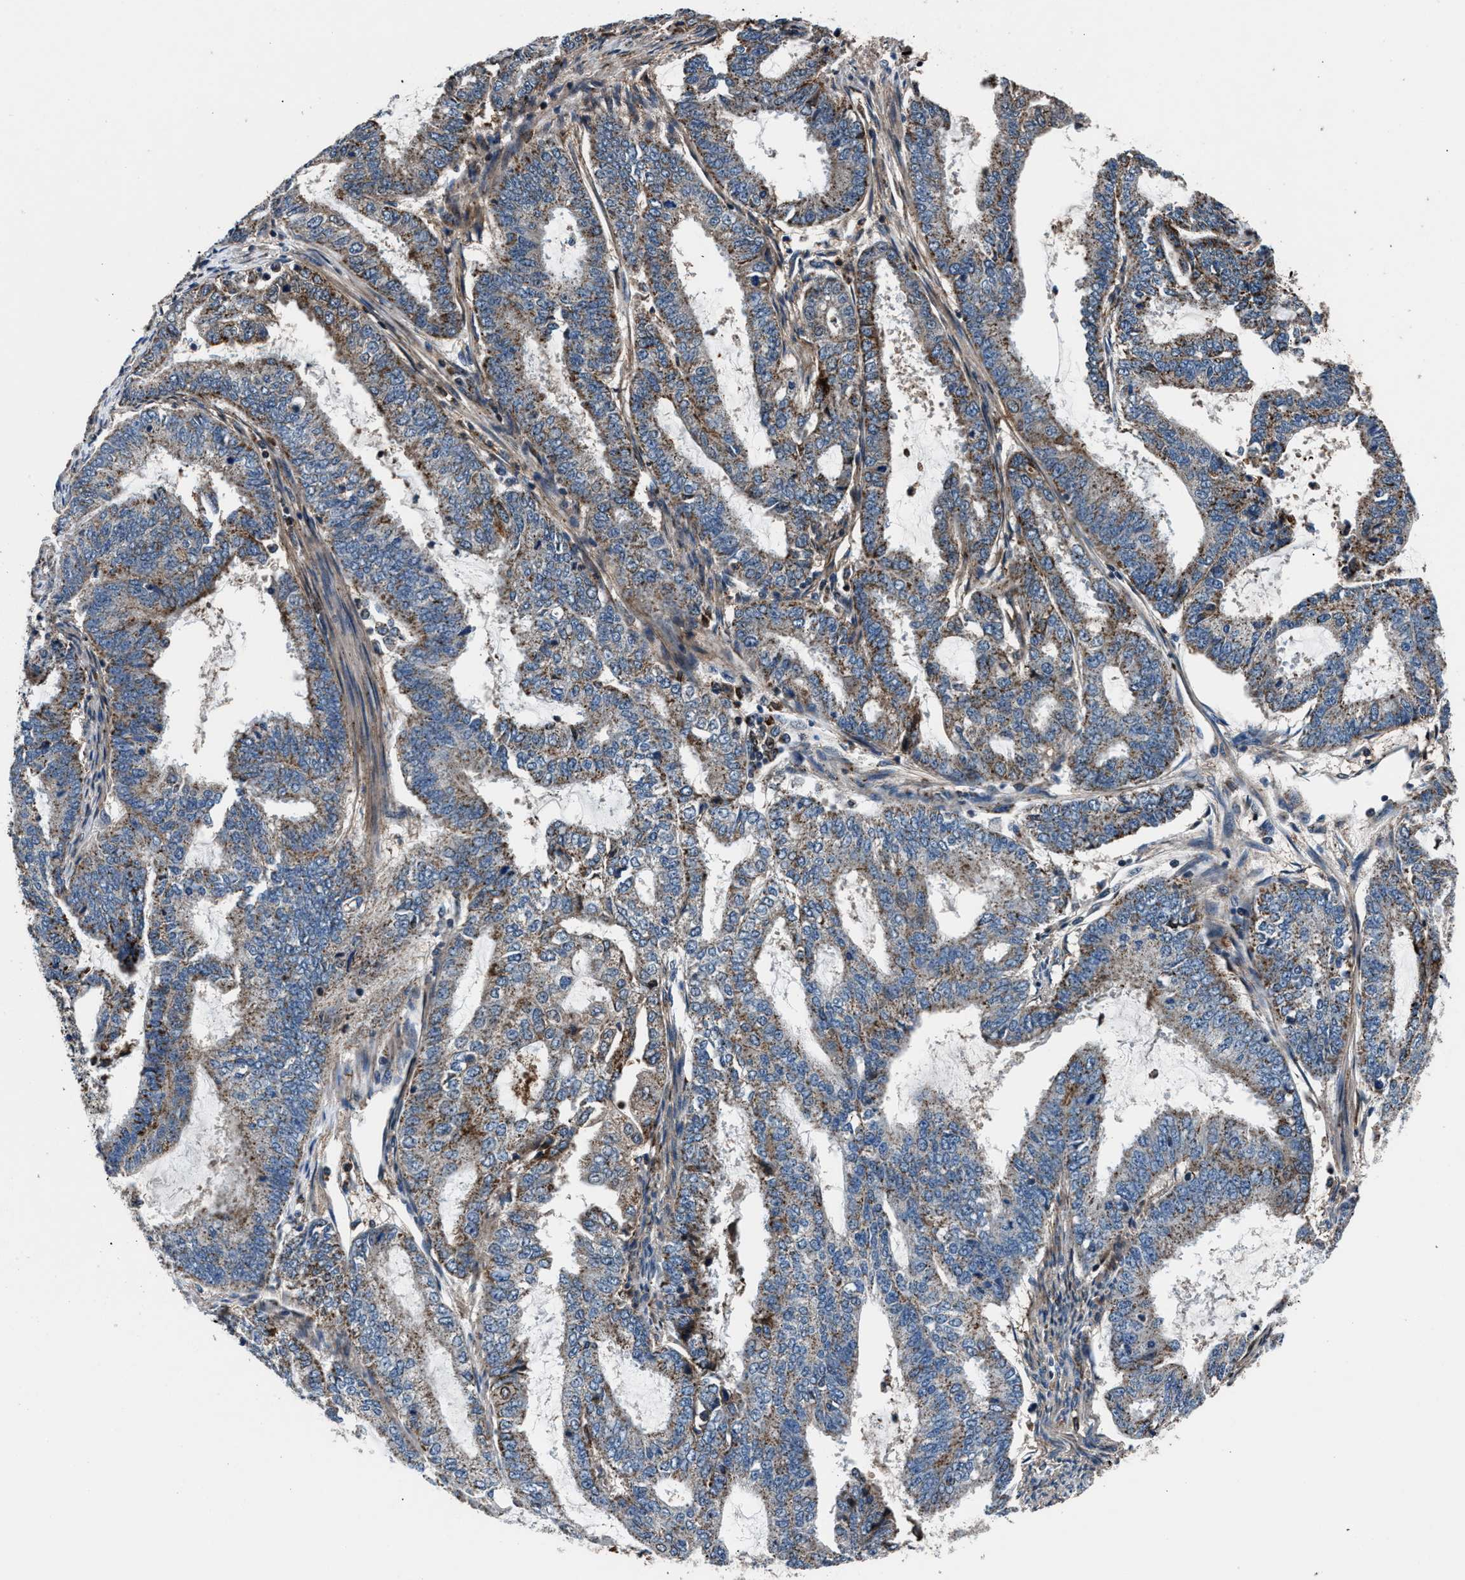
{"staining": {"intensity": "weak", "quantity": ">75%", "location": "cytoplasmic/membranous"}, "tissue": "endometrial cancer", "cell_type": "Tumor cells", "image_type": "cancer", "snomed": [{"axis": "morphology", "description": "Adenocarcinoma, NOS"}, {"axis": "topography", "description": "Endometrium"}], "caption": "Brown immunohistochemical staining in endometrial cancer reveals weak cytoplasmic/membranous positivity in about >75% of tumor cells.", "gene": "MFSD11", "patient": {"sex": "female", "age": 51}}